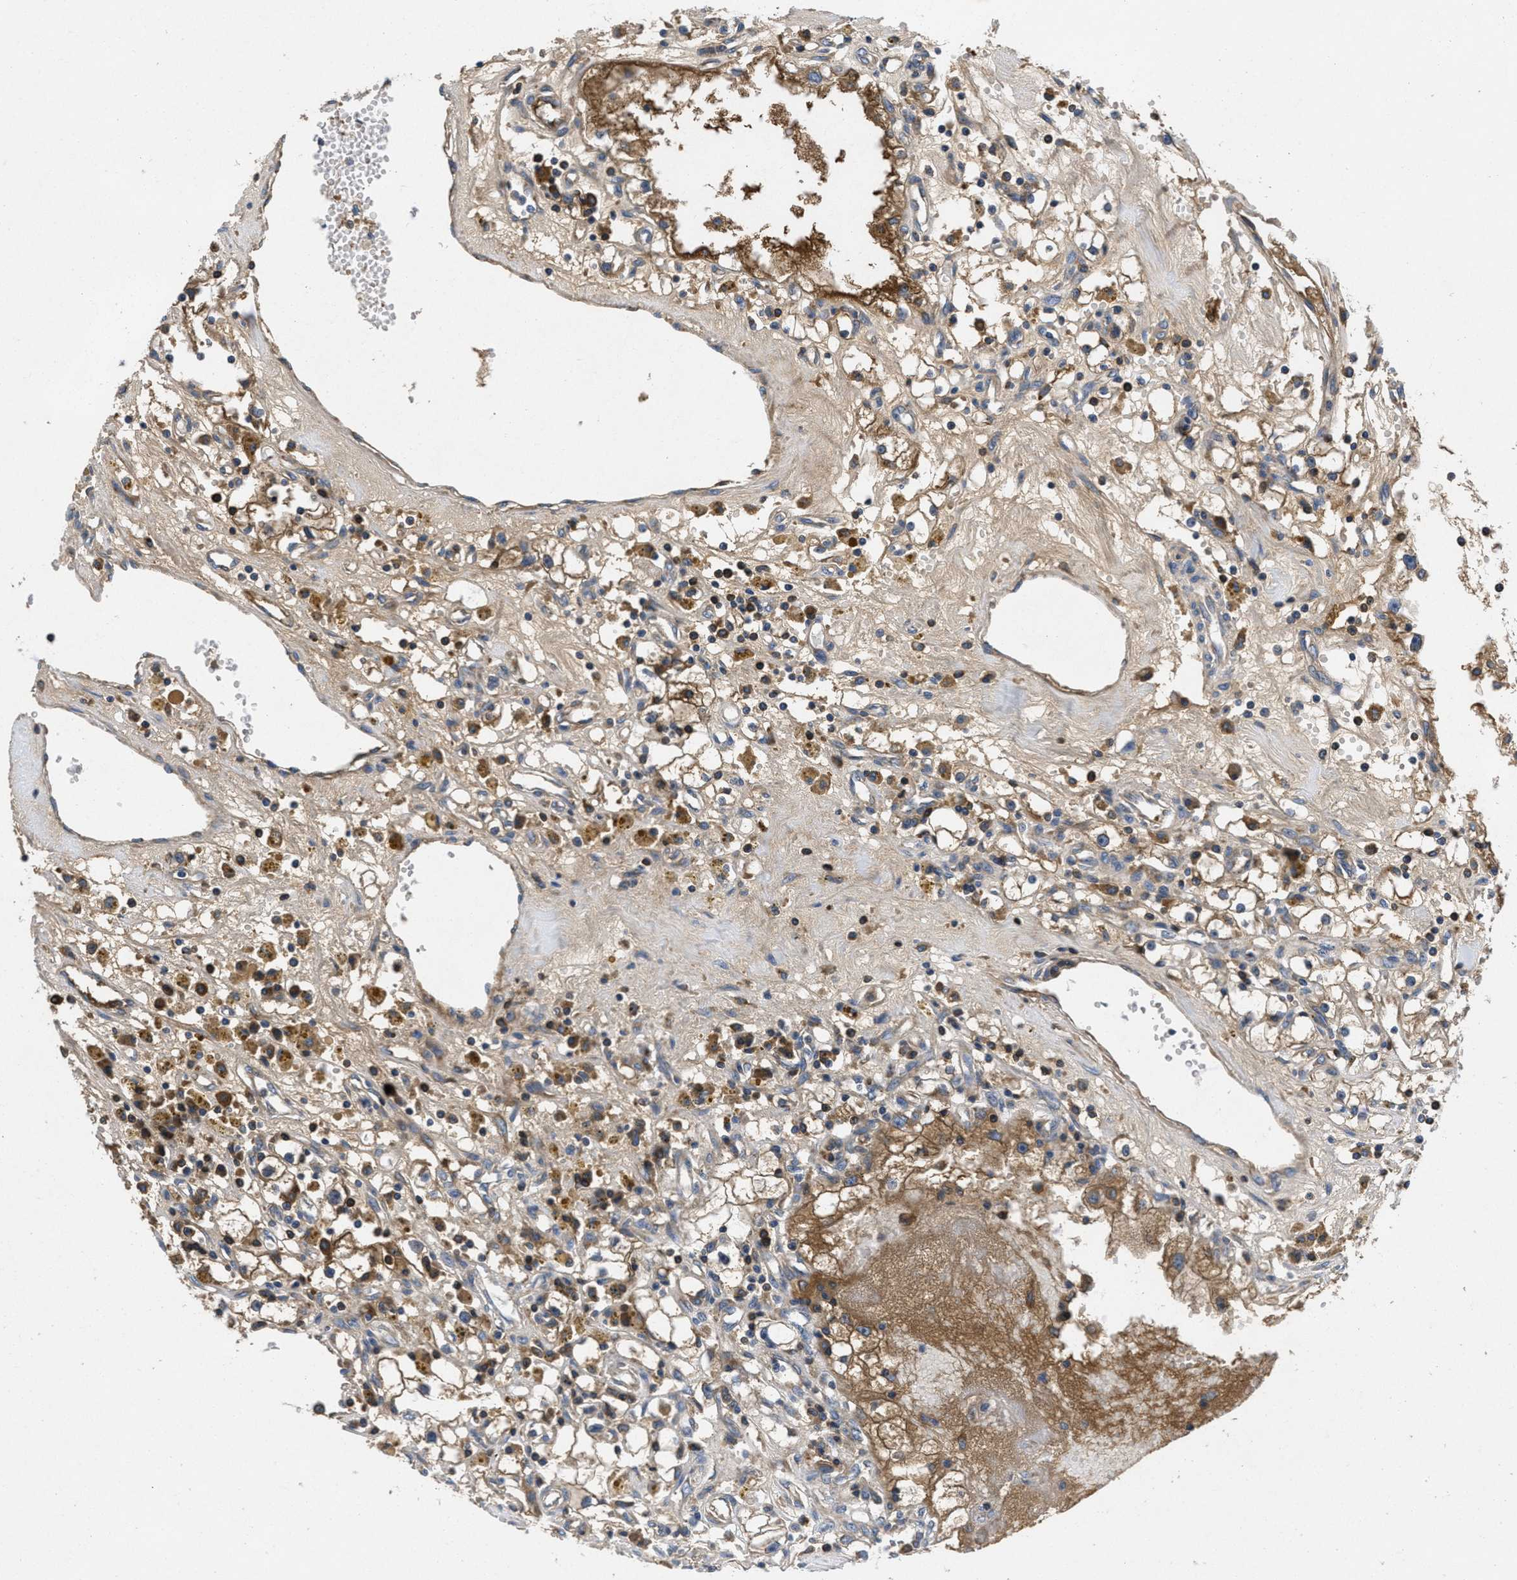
{"staining": {"intensity": "moderate", "quantity": "<25%", "location": "cytoplasmic/membranous"}, "tissue": "renal cancer", "cell_type": "Tumor cells", "image_type": "cancer", "snomed": [{"axis": "morphology", "description": "Adenocarcinoma, NOS"}, {"axis": "topography", "description": "Kidney"}], "caption": "IHC of renal adenocarcinoma demonstrates low levels of moderate cytoplasmic/membranous expression in about <25% of tumor cells.", "gene": "GALK1", "patient": {"sex": "male", "age": 56}}